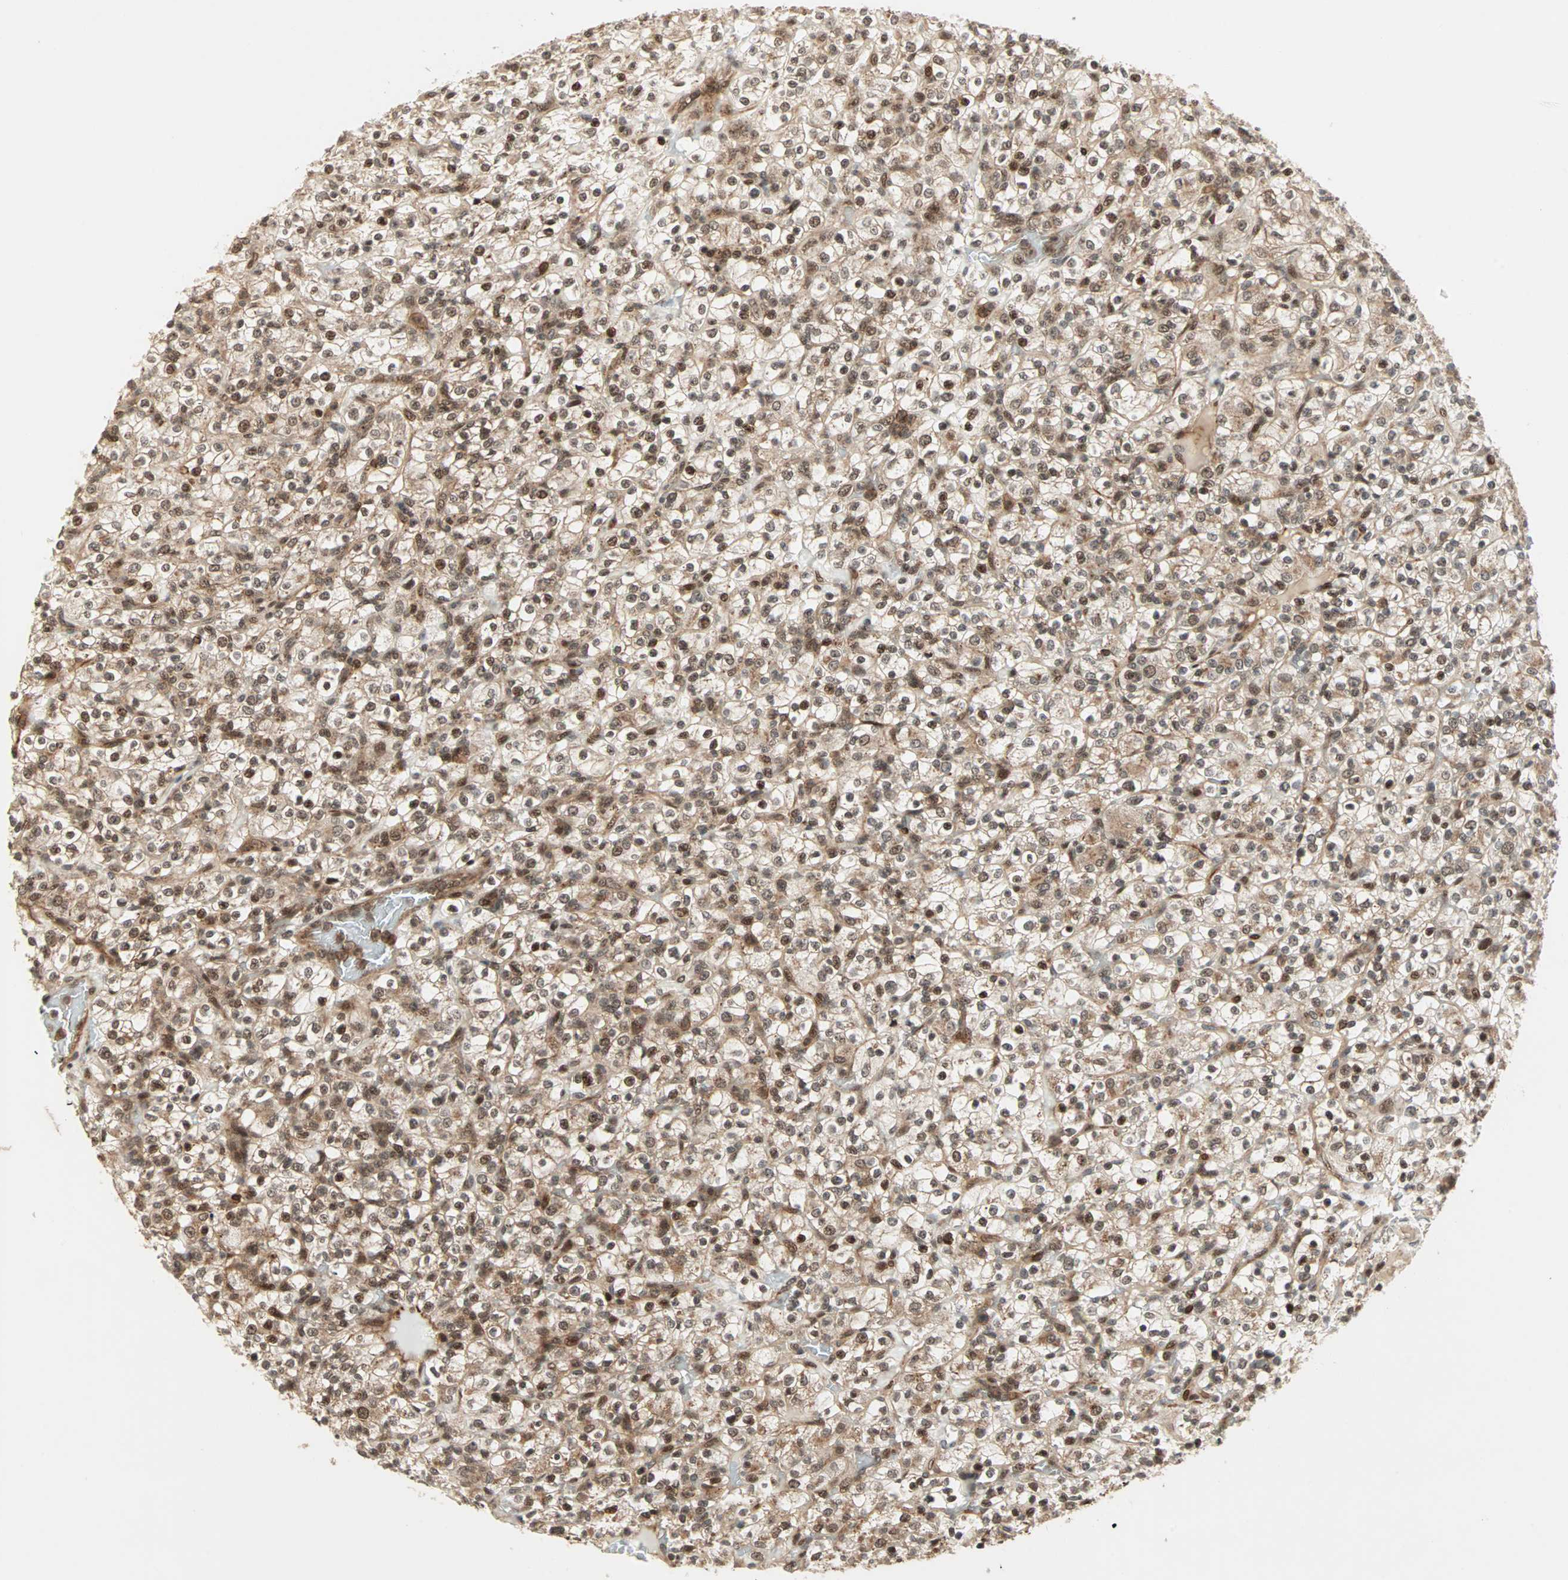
{"staining": {"intensity": "moderate", "quantity": ">75%", "location": "cytoplasmic/membranous,nuclear"}, "tissue": "renal cancer", "cell_type": "Tumor cells", "image_type": "cancer", "snomed": [{"axis": "morphology", "description": "Normal tissue, NOS"}, {"axis": "morphology", "description": "Adenocarcinoma, NOS"}, {"axis": "topography", "description": "Kidney"}], "caption": "This is an image of immunohistochemistry (IHC) staining of renal cancer, which shows moderate expression in the cytoplasmic/membranous and nuclear of tumor cells.", "gene": "ZBED9", "patient": {"sex": "female", "age": 72}}